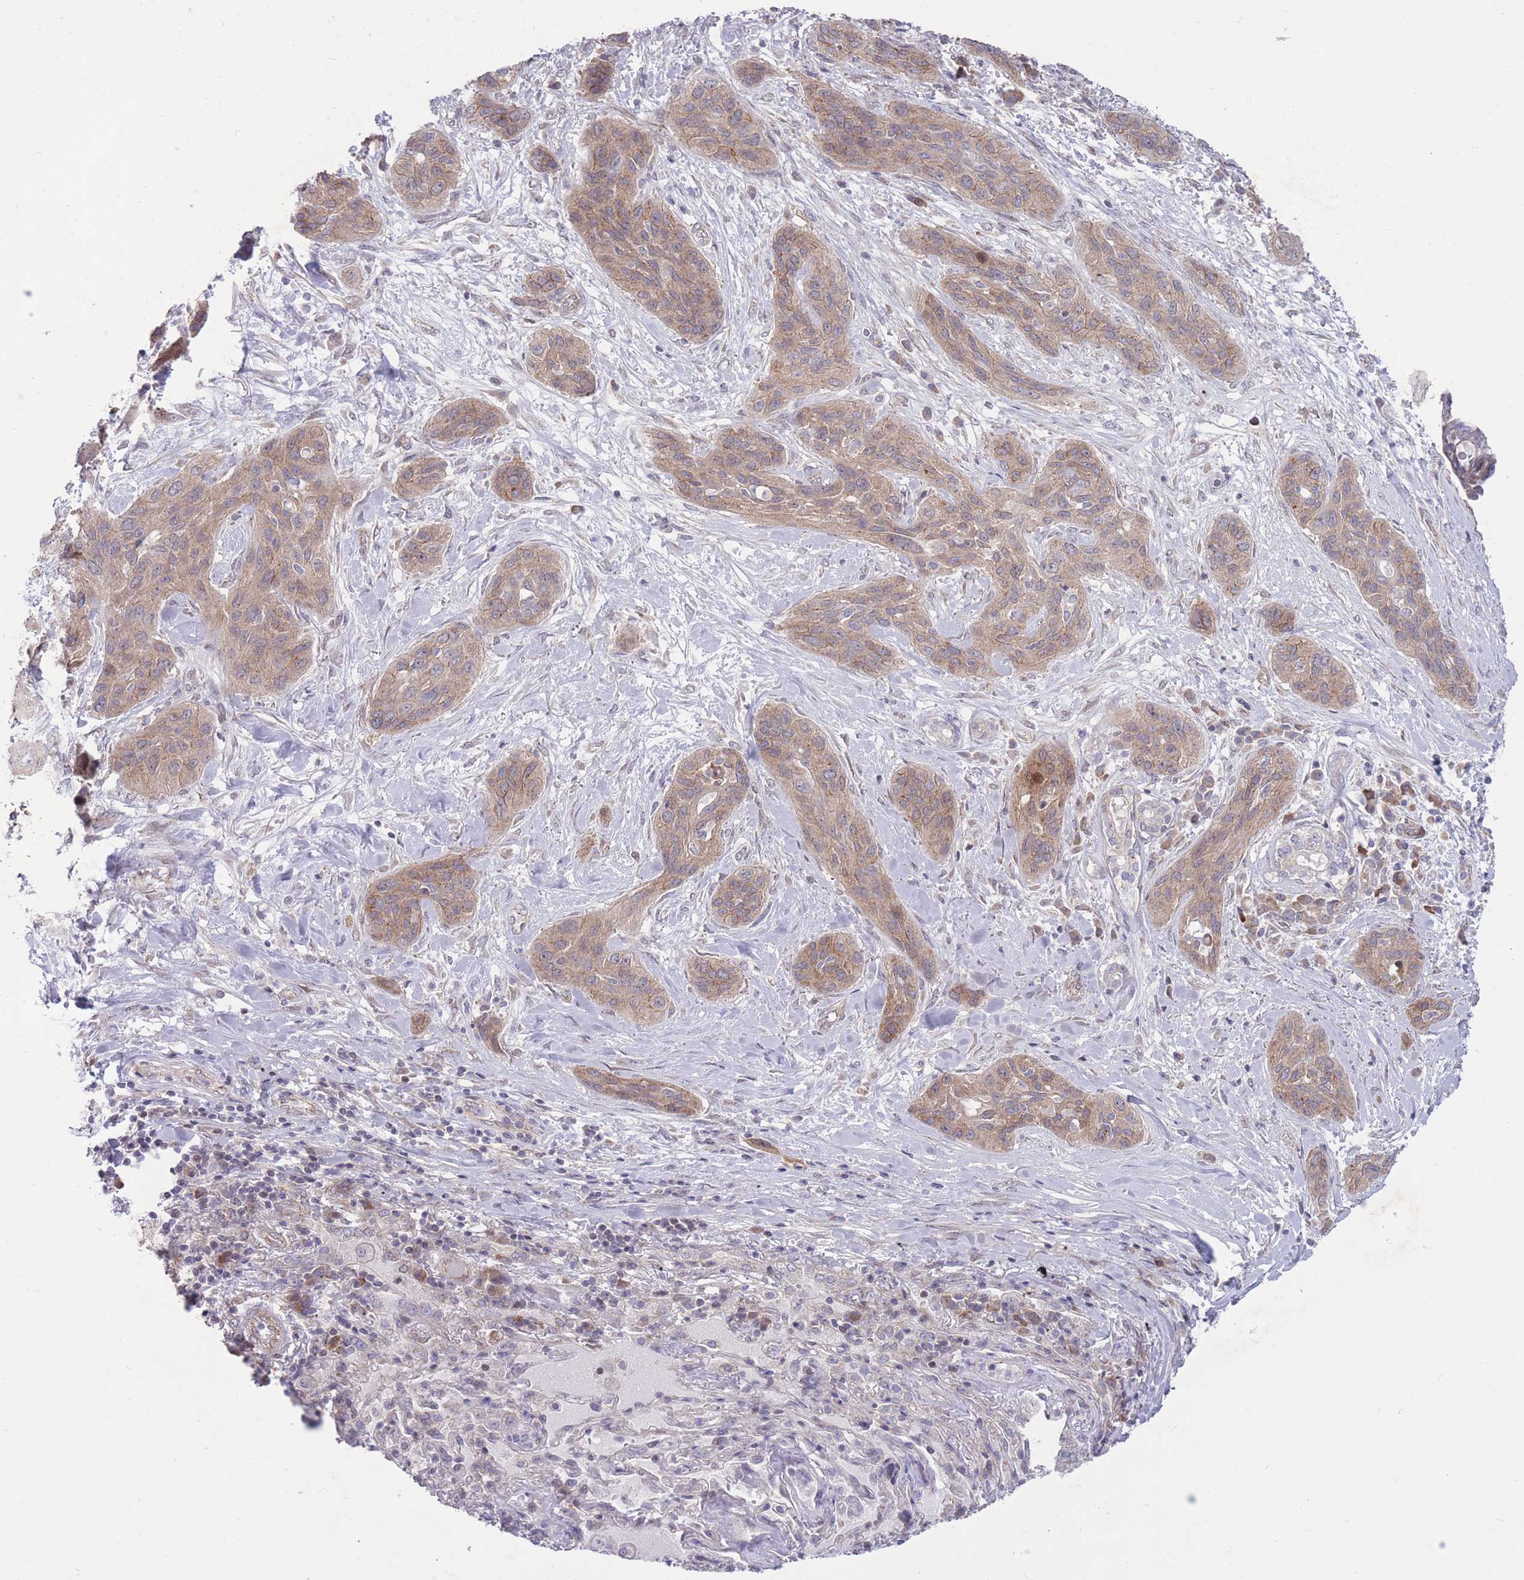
{"staining": {"intensity": "moderate", "quantity": ">75%", "location": "cytoplasmic/membranous"}, "tissue": "lung cancer", "cell_type": "Tumor cells", "image_type": "cancer", "snomed": [{"axis": "morphology", "description": "Squamous cell carcinoma, NOS"}, {"axis": "topography", "description": "Lung"}], "caption": "This photomicrograph displays immunohistochemistry staining of human lung squamous cell carcinoma, with medium moderate cytoplasmic/membranous expression in about >75% of tumor cells.", "gene": "RIC8A", "patient": {"sex": "female", "age": 70}}